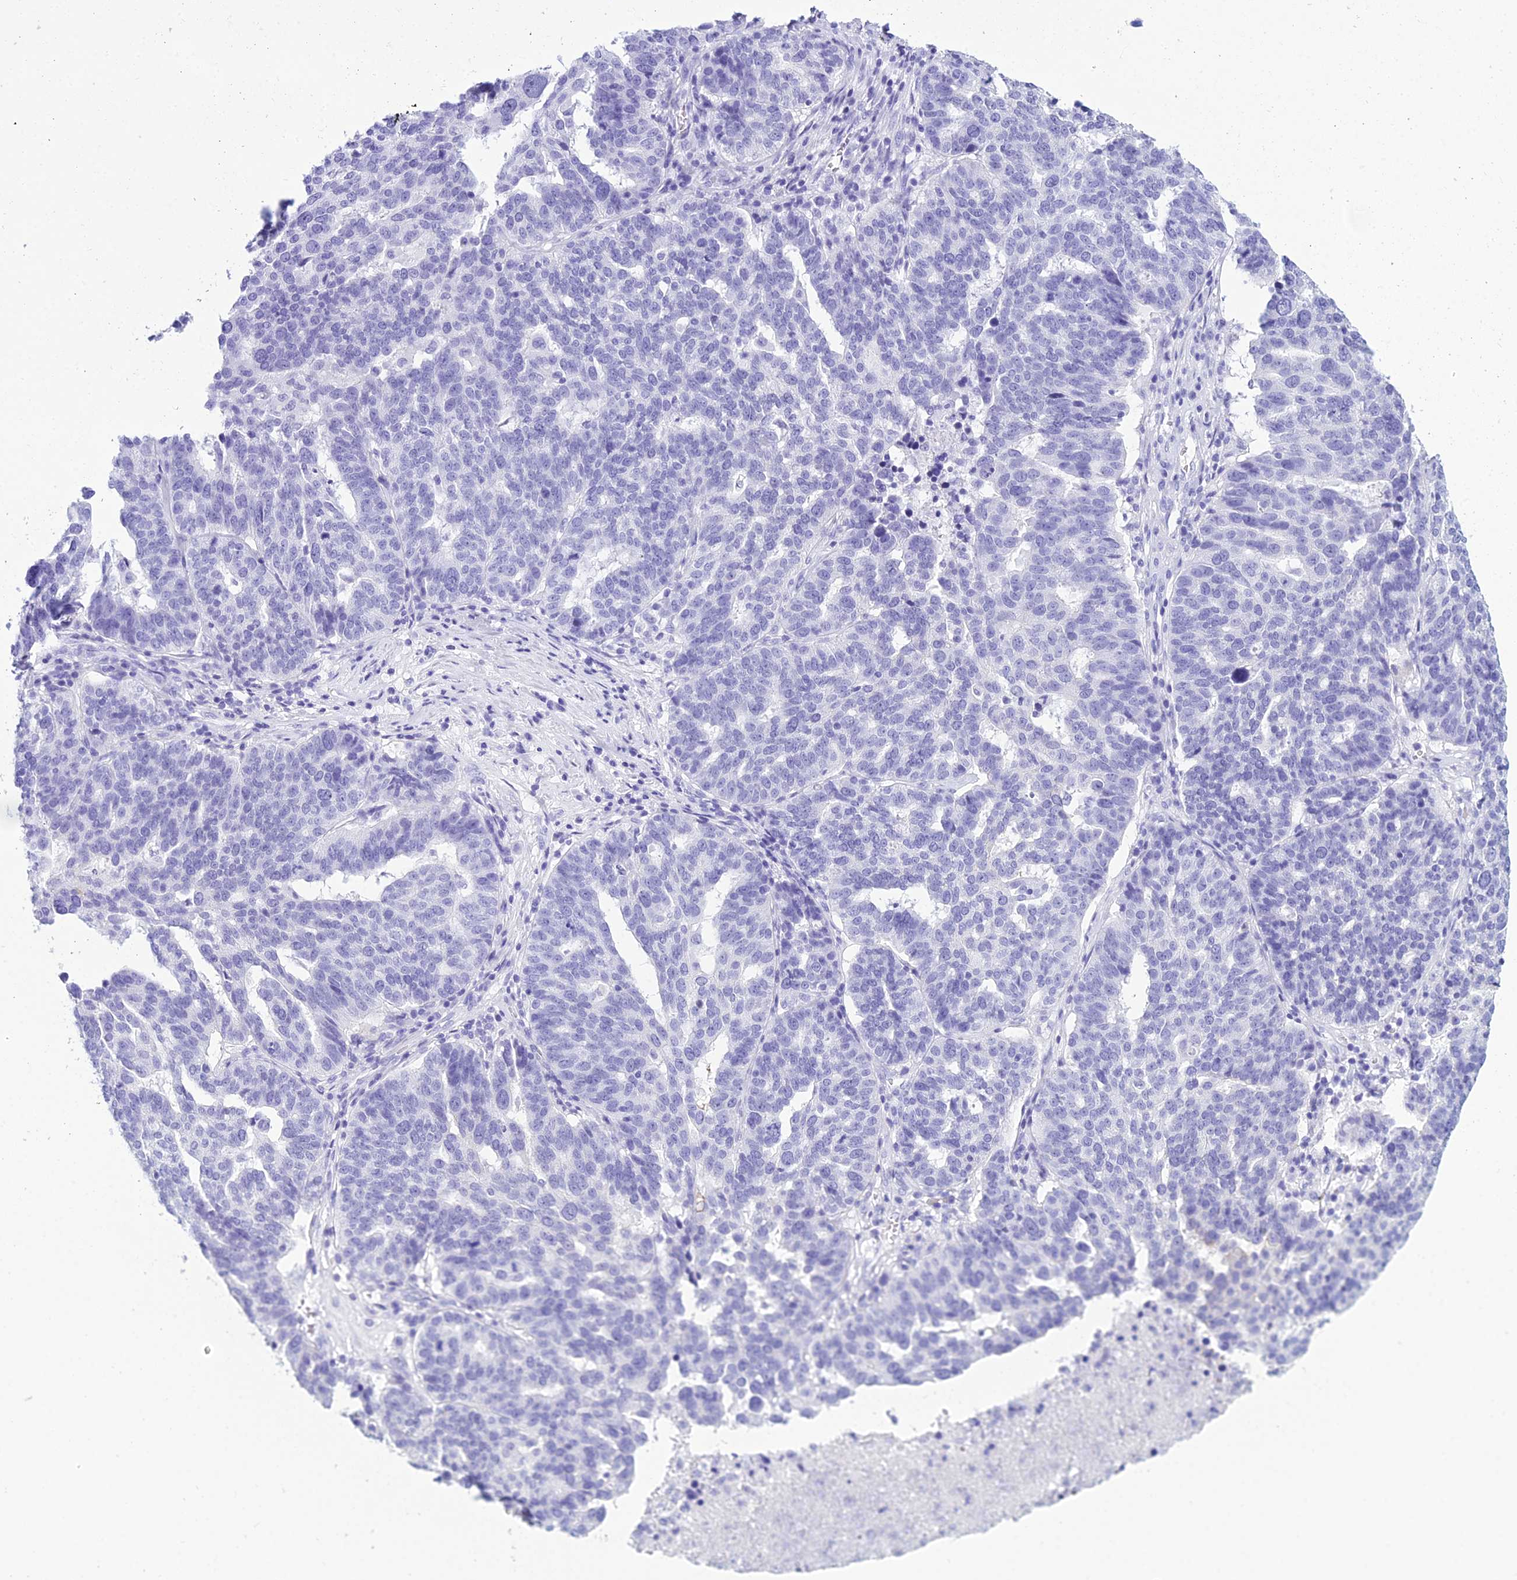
{"staining": {"intensity": "negative", "quantity": "none", "location": "none"}, "tissue": "ovarian cancer", "cell_type": "Tumor cells", "image_type": "cancer", "snomed": [{"axis": "morphology", "description": "Cystadenocarcinoma, serous, NOS"}, {"axis": "topography", "description": "Ovary"}], "caption": "An immunohistochemistry (IHC) image of serous cystadenocarcinoma (ovarian) is shown. There is no staining in tumor cells of serous cystadenocarcinoma (ovarian). The staining was performed using DAB to visualize the protein expression in brown, while the nuclei were stained in blue with hematoxylin (Magnification: 20x).", "gene": "ZNF442", "patient": {"sex": "female", "age": 59}}